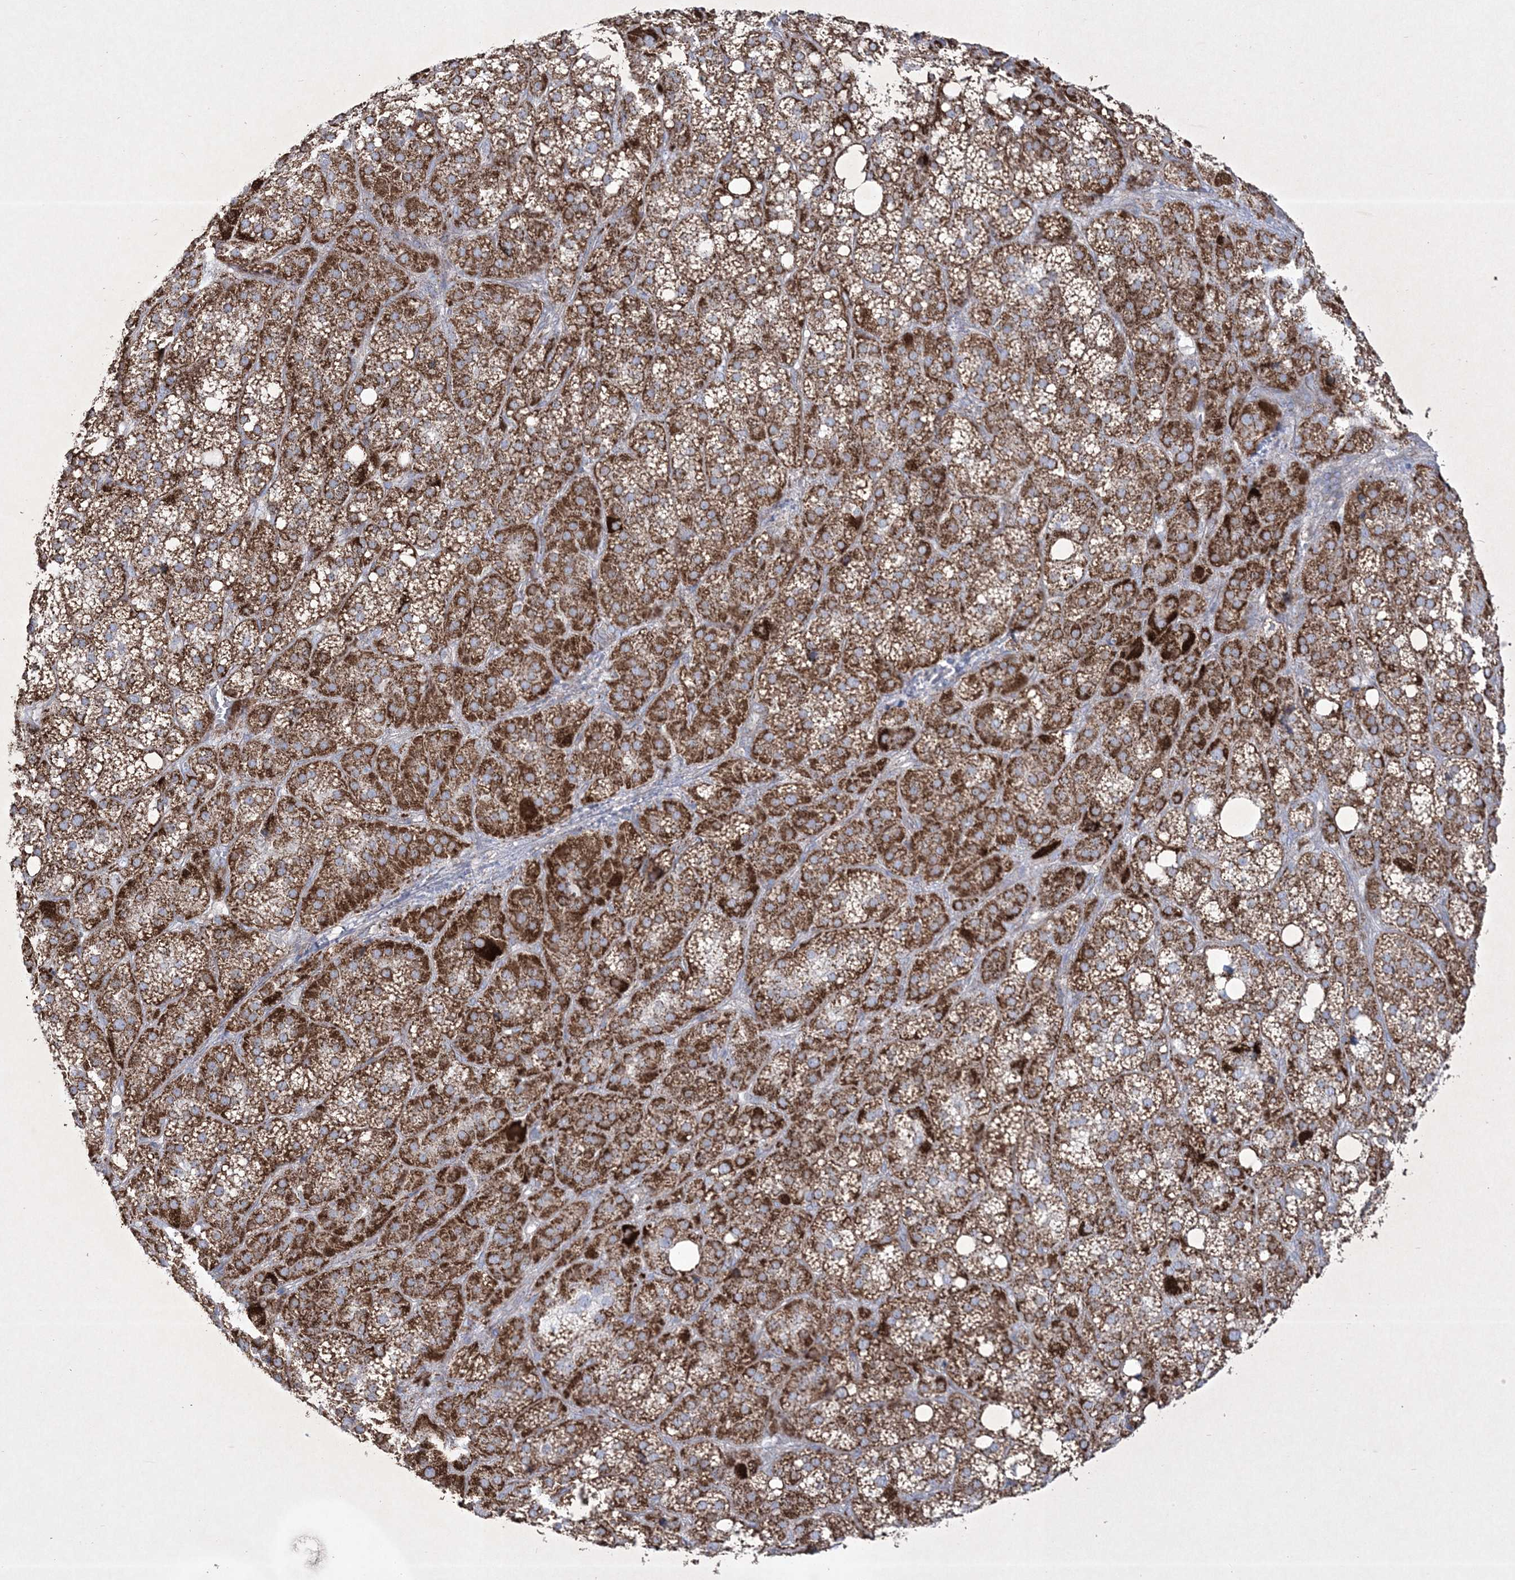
{"staining": {"intensity": "strong", "quantity": ">75%", "location": "cytoplasmic/membranous"}, "tissue": "adrenal gland", "cell_type": "Glandular cells", "image_type": "normal", "snomed": [{"axis": "morphology", "description": "Normal tissue, NOS"}, {"axis": "topography", "description": "Adrenal gland"}], "caption": "Immunohistochemistry (DAB (3,3'-diaminobenzidine)) staining of benign adrenal gland displays strong cytoplasmic/membranous protein staining in about >75% of glandular cells. (DAB IHC, brown staining for protein, blue staining for nuclei).", "gene": "RICTOR", "patient": {"sex": "female", "age": 59}}